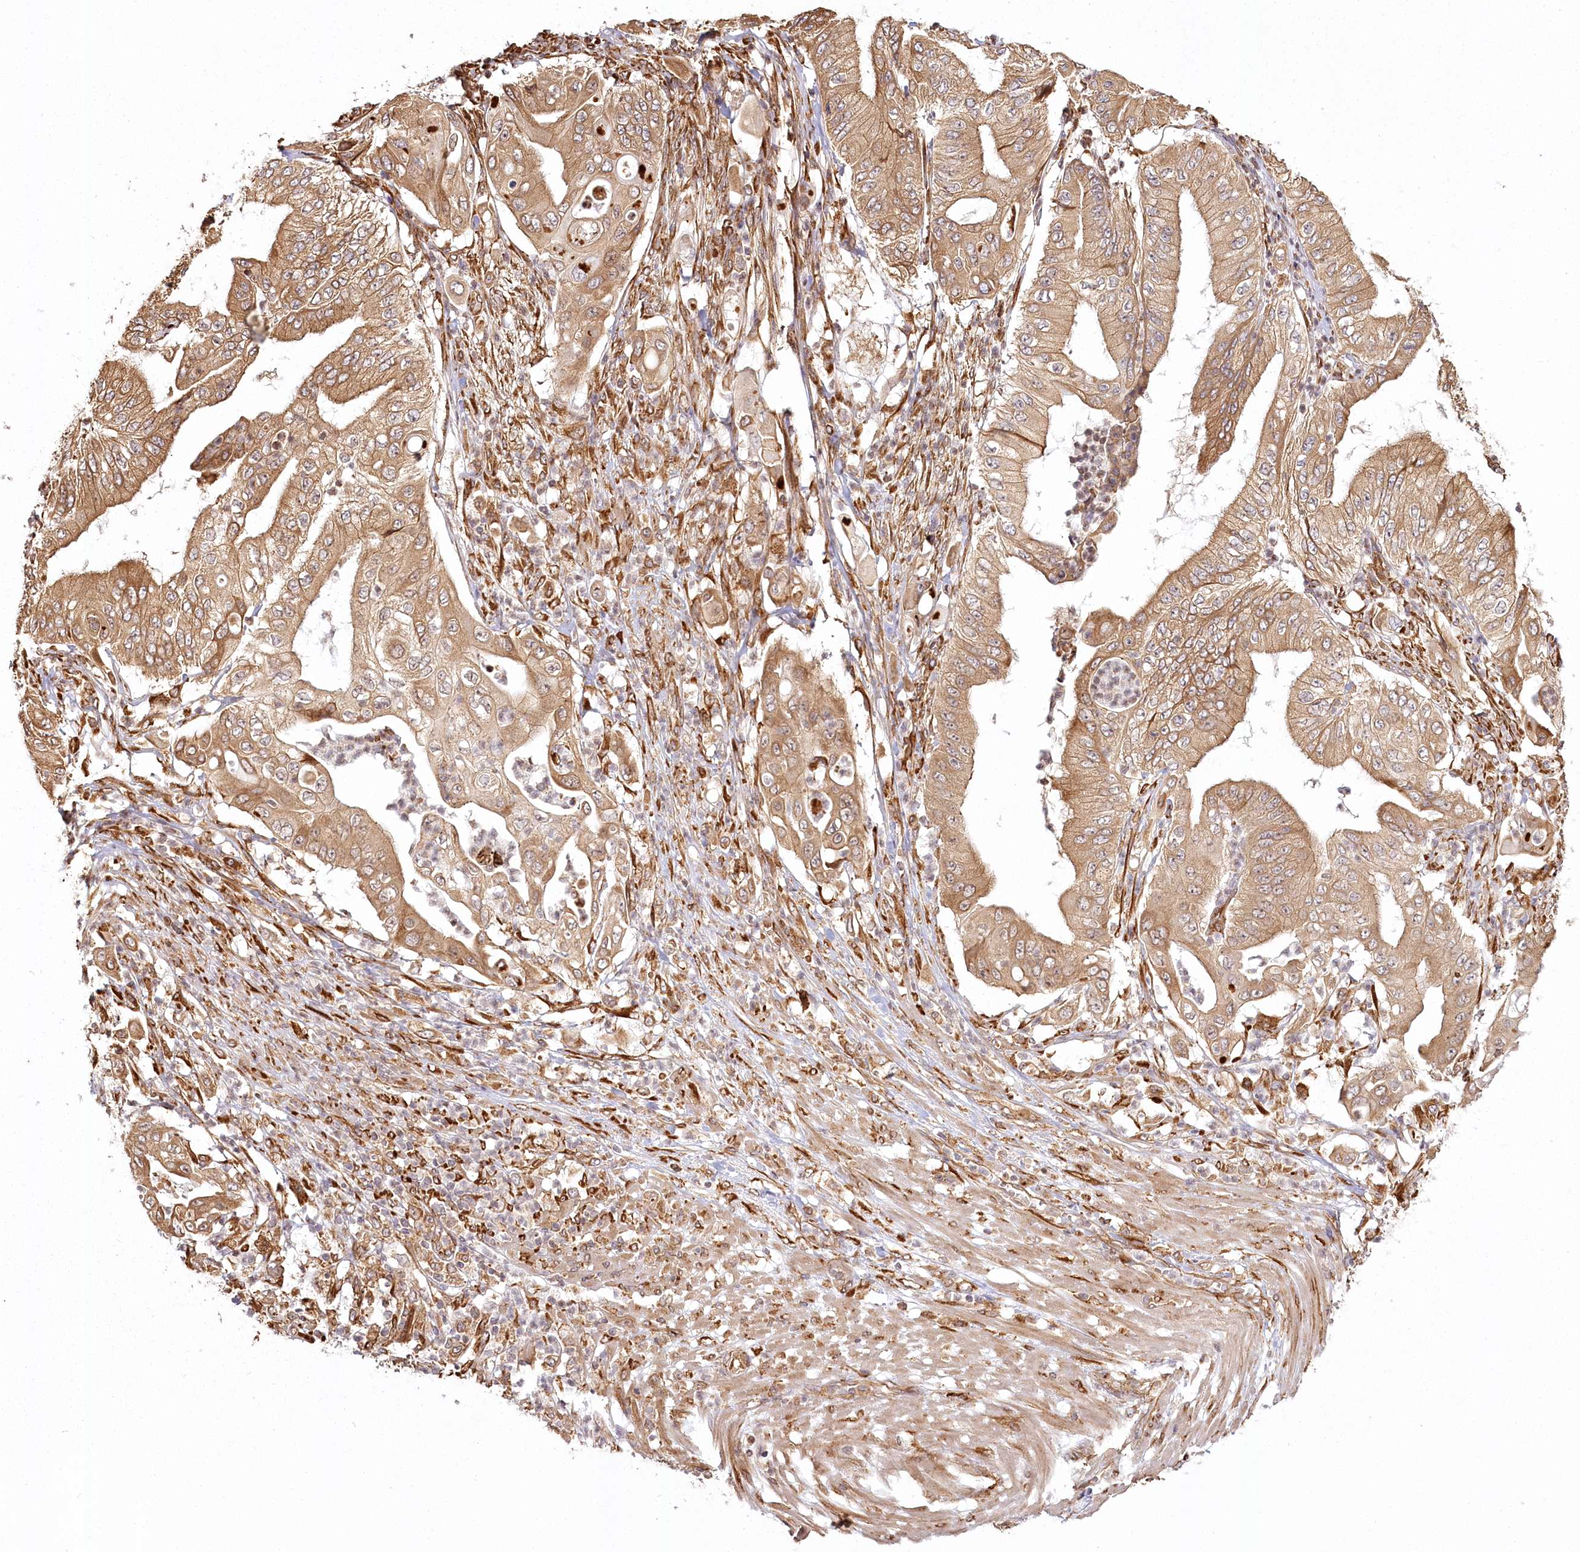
{"staining": {"intensity": "moderate", "quantity": ">75%", "location": "cytoplasmic/membranous"}, "tissue": "pancreatic cancer", "cell_type": "Tumor cells", "image_type": "cancer", "snomed": [{"axis": "morphology", "description": "Adenocarcinoma, NOS"}, {"axis": "topography", "description": "Pancreas"}], "caption": "Immunohistochemistry (IHC) micrograph of human adenocarcinoma (pancreatic) stained for a protein (brown), which displays medium levels of moderate cytoplasmic/membranous positivity in approximately >75% of tumor cells.", "gene": "FAM13A", "patient": {"sex": "female", "age": 77}}